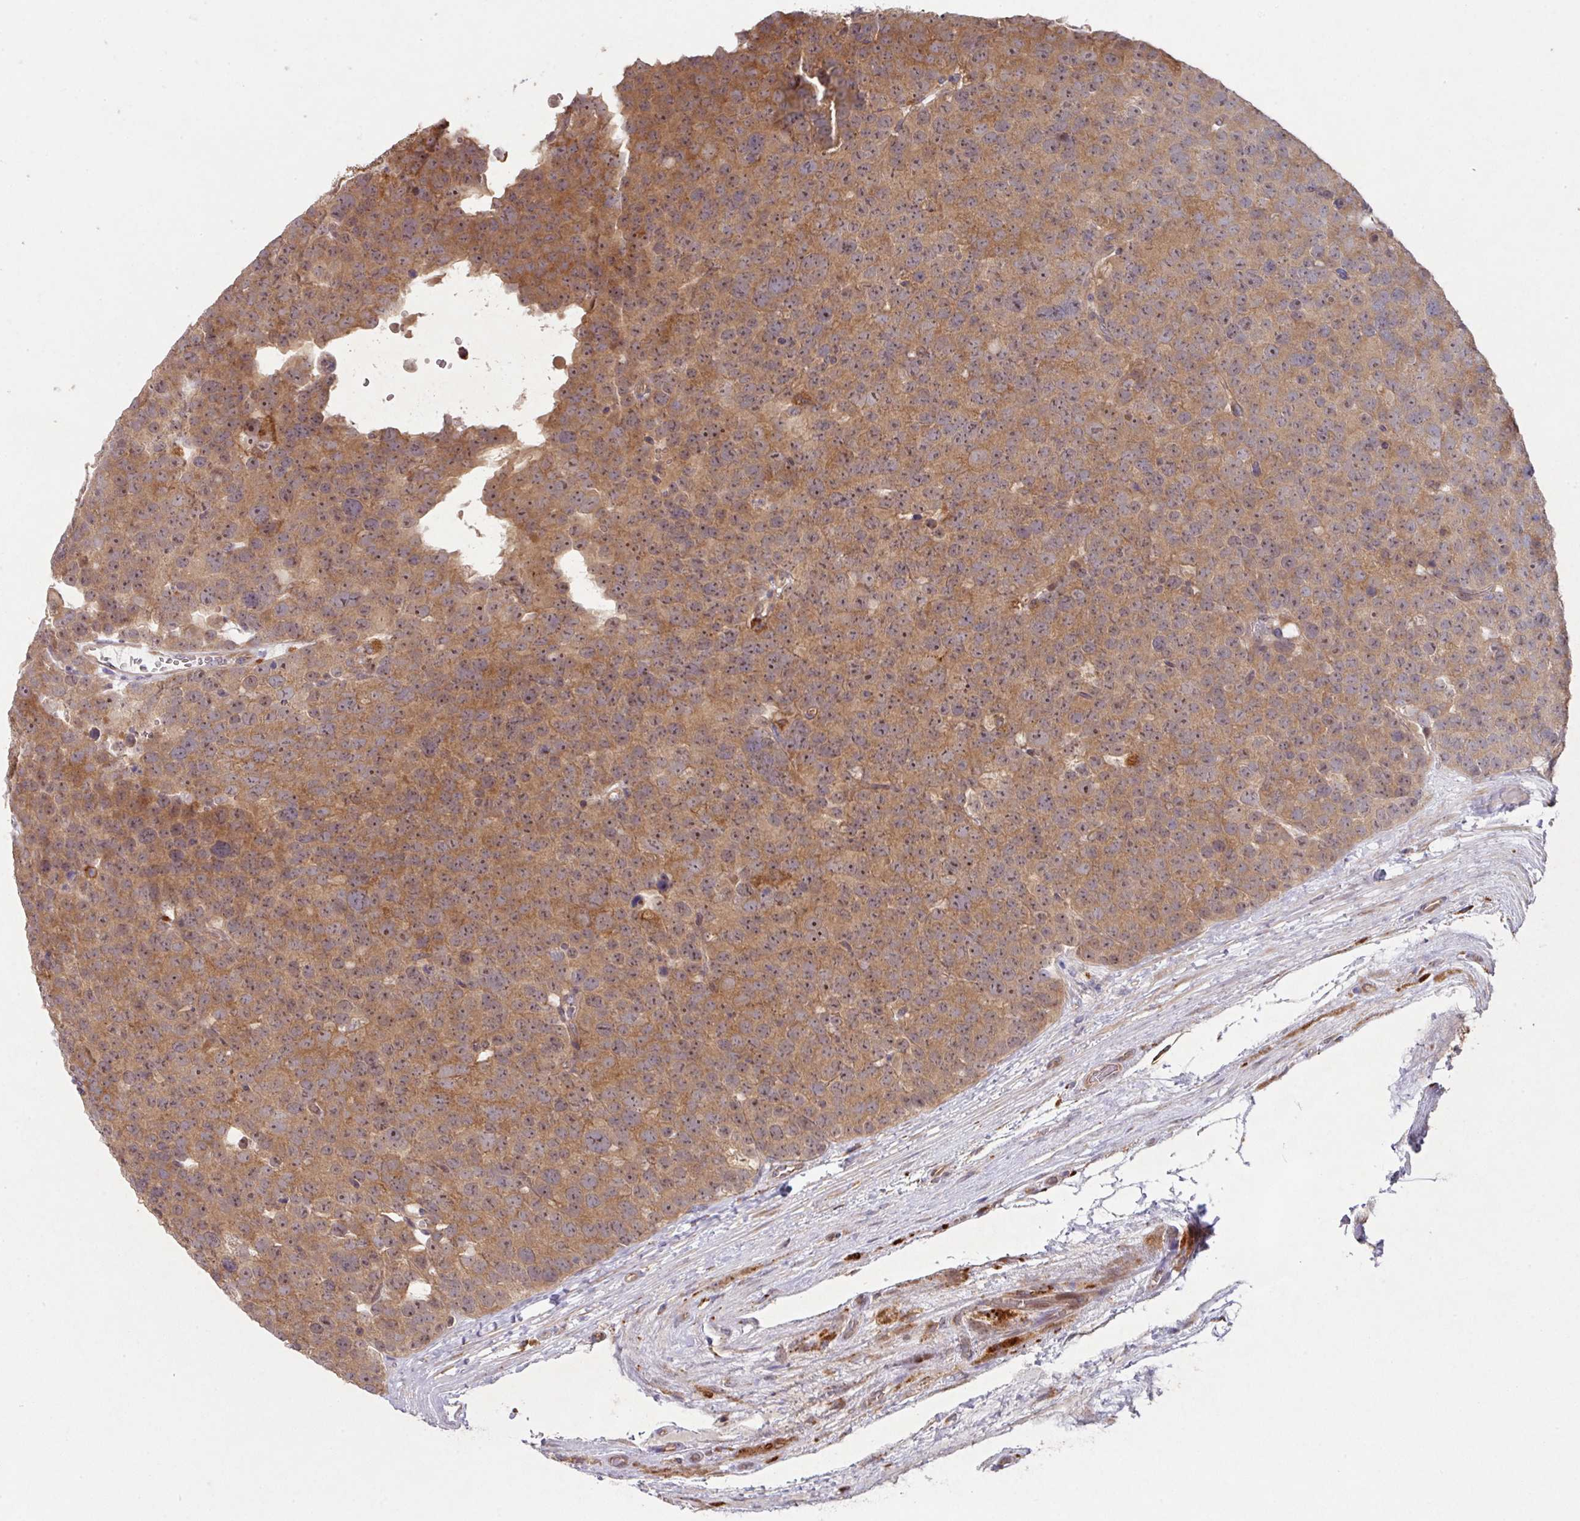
{"staining": {"intensity": "moderate", "quantity": ">75%", "location": "cytoplasmic/membranous"}, "tissue": "testis cancer", "cell_type": "Tumor cells", "image_type": "cancer", "snomed": [{"axis": "morphology", "description": "Seminoma, NOS"}, {"axis": "topography", "description": "Testis"}], "caption": "Testis cancer (seminoma) tissue reveals moderate cytoplasmic/membranous expression in approximately >75% of tumor cells, visualized by immunohistochemistry. (DAB IHC with brightfield microscopy, high magnification).", "gene": "TRIM14", "patient": {"sex": "male", "age": 71}}